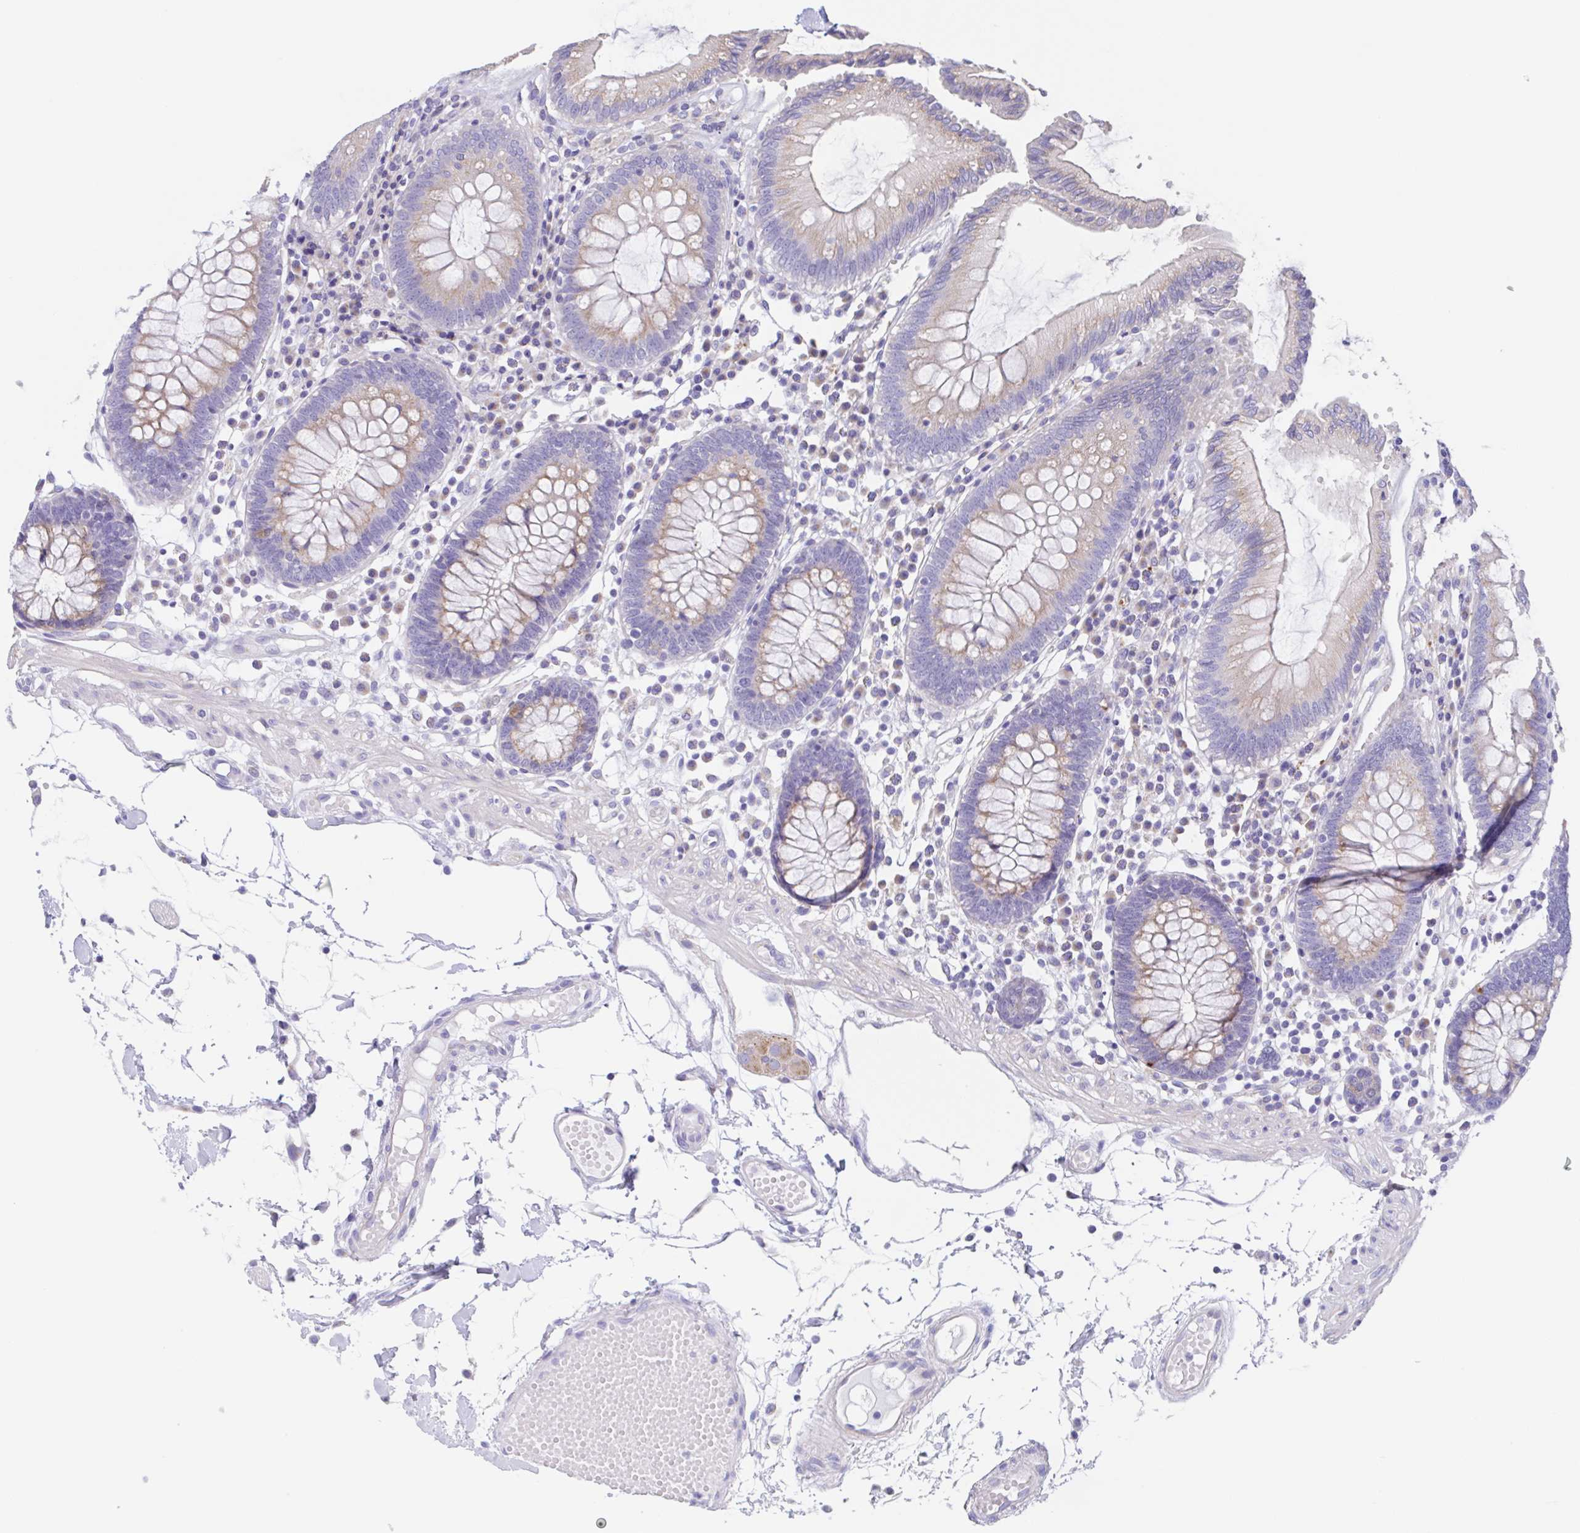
{"staining": {"intensity": "negative", "quantity": "none", "location": "none"}, "tissue": "colon", "cell_type": "Endothelial cells", "image_type": "normal", "snomed": [{"axis": "morphology", "description": "Normal tissue, NOS"}, {"axis": "morphology", "description": "Adenocarcinoma, NOS"}, {"axis": "topography", "description": "Colon"}], "caption": "The histopathology image reveals no staining of endothelial cells in normal colon. (Immunohistochemistry, brightfield microscopy, high magnification).", "gene": "SCG3", "patient": {"sex": "male", "age": 83}}